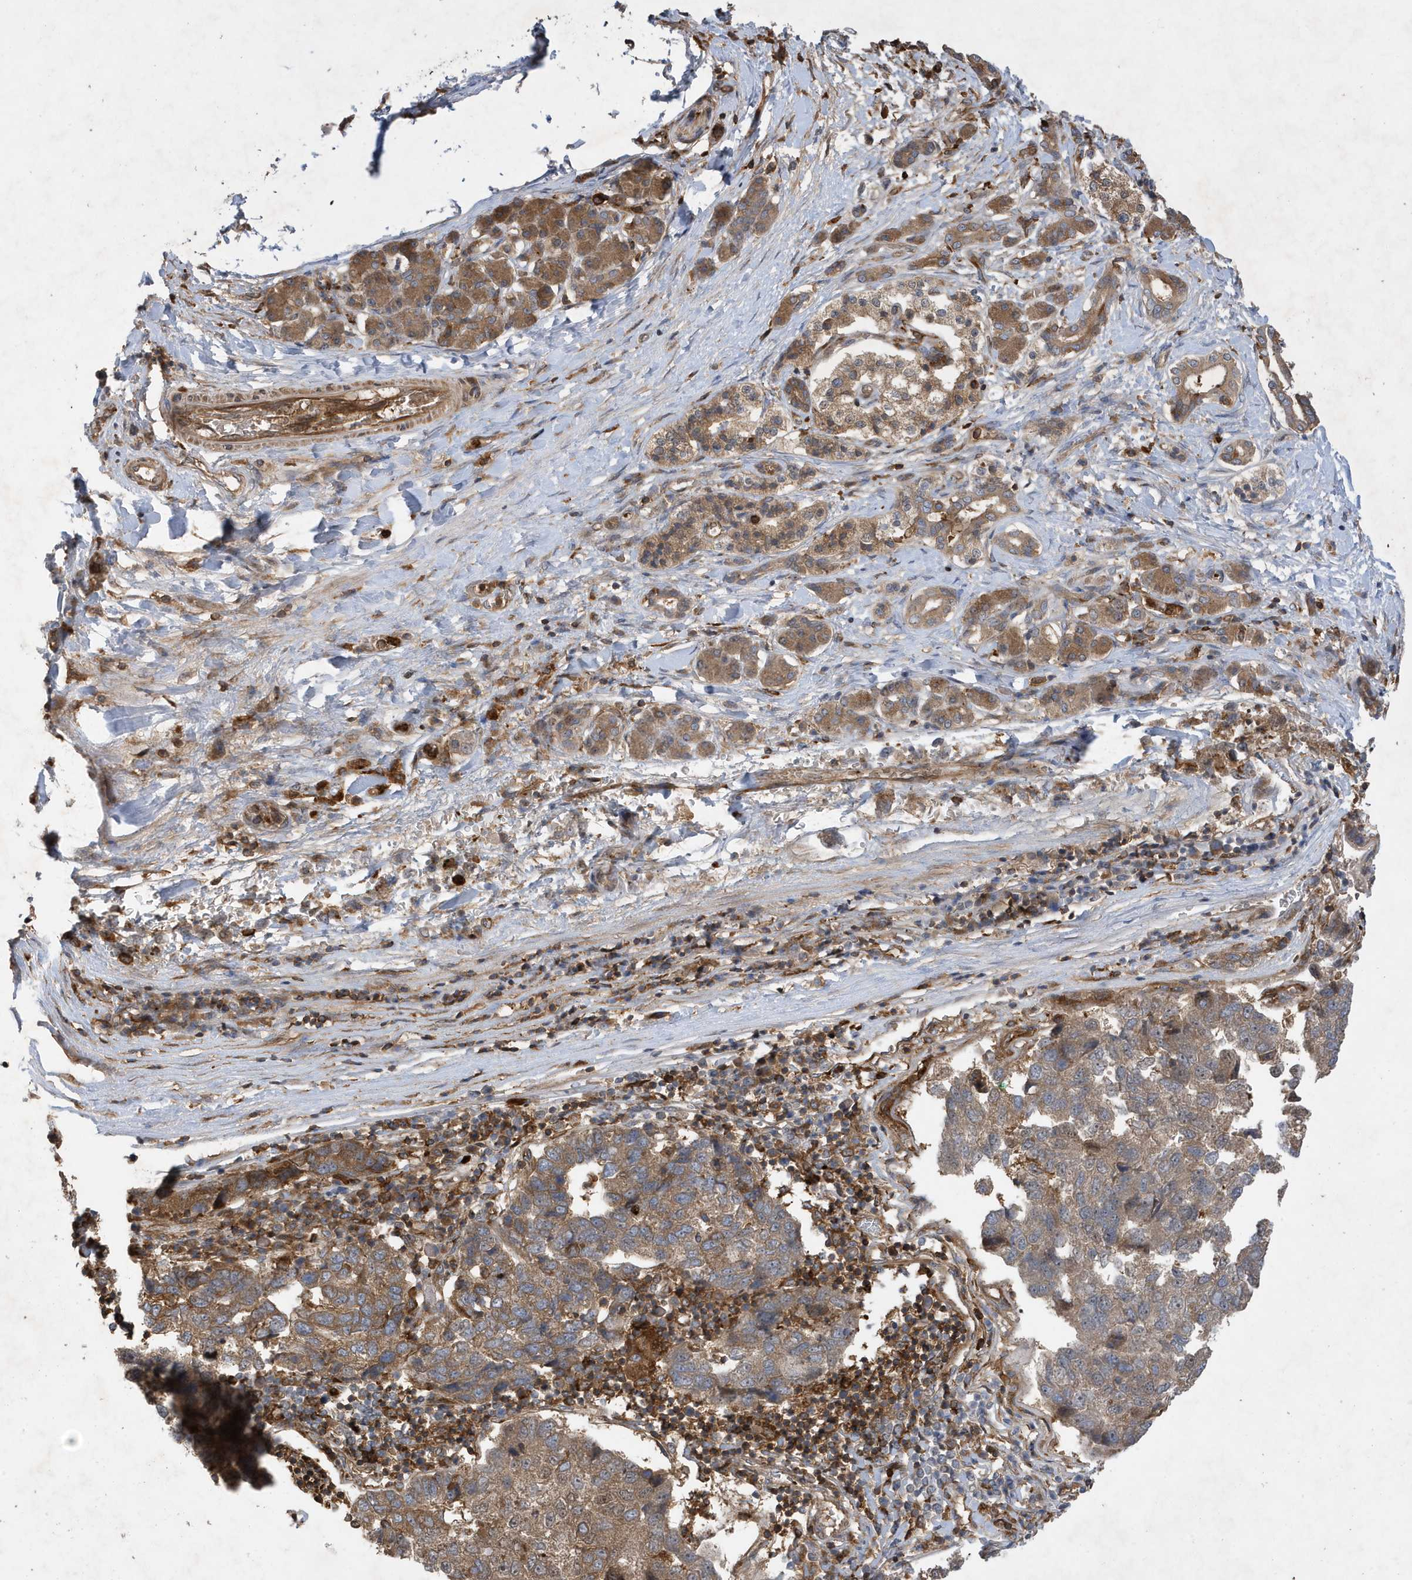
{"staining": {"intensity": "moderate", "quantity": ">75%", "location": "cytoplasmic/membranous"}, "tissue": "pancreatic cancer", "cell_type": "Tumor cells", "image_type": "cancer", "snomed": [{"axis": "morphology", "description": "Adenocarcinoma, NOS"}, {"axis": "topography", "description": "Pancreas"}], "caption": "Adenocarcinoma (pancreatic) stained with DAB immunohistochemistry demonstrates medium levels of moderate cytoplasmic/membranous expression in approximately >75% of tumor cells.", "gene": "LAPTM4A", "patient": {"sex": "female", "age": 61}}